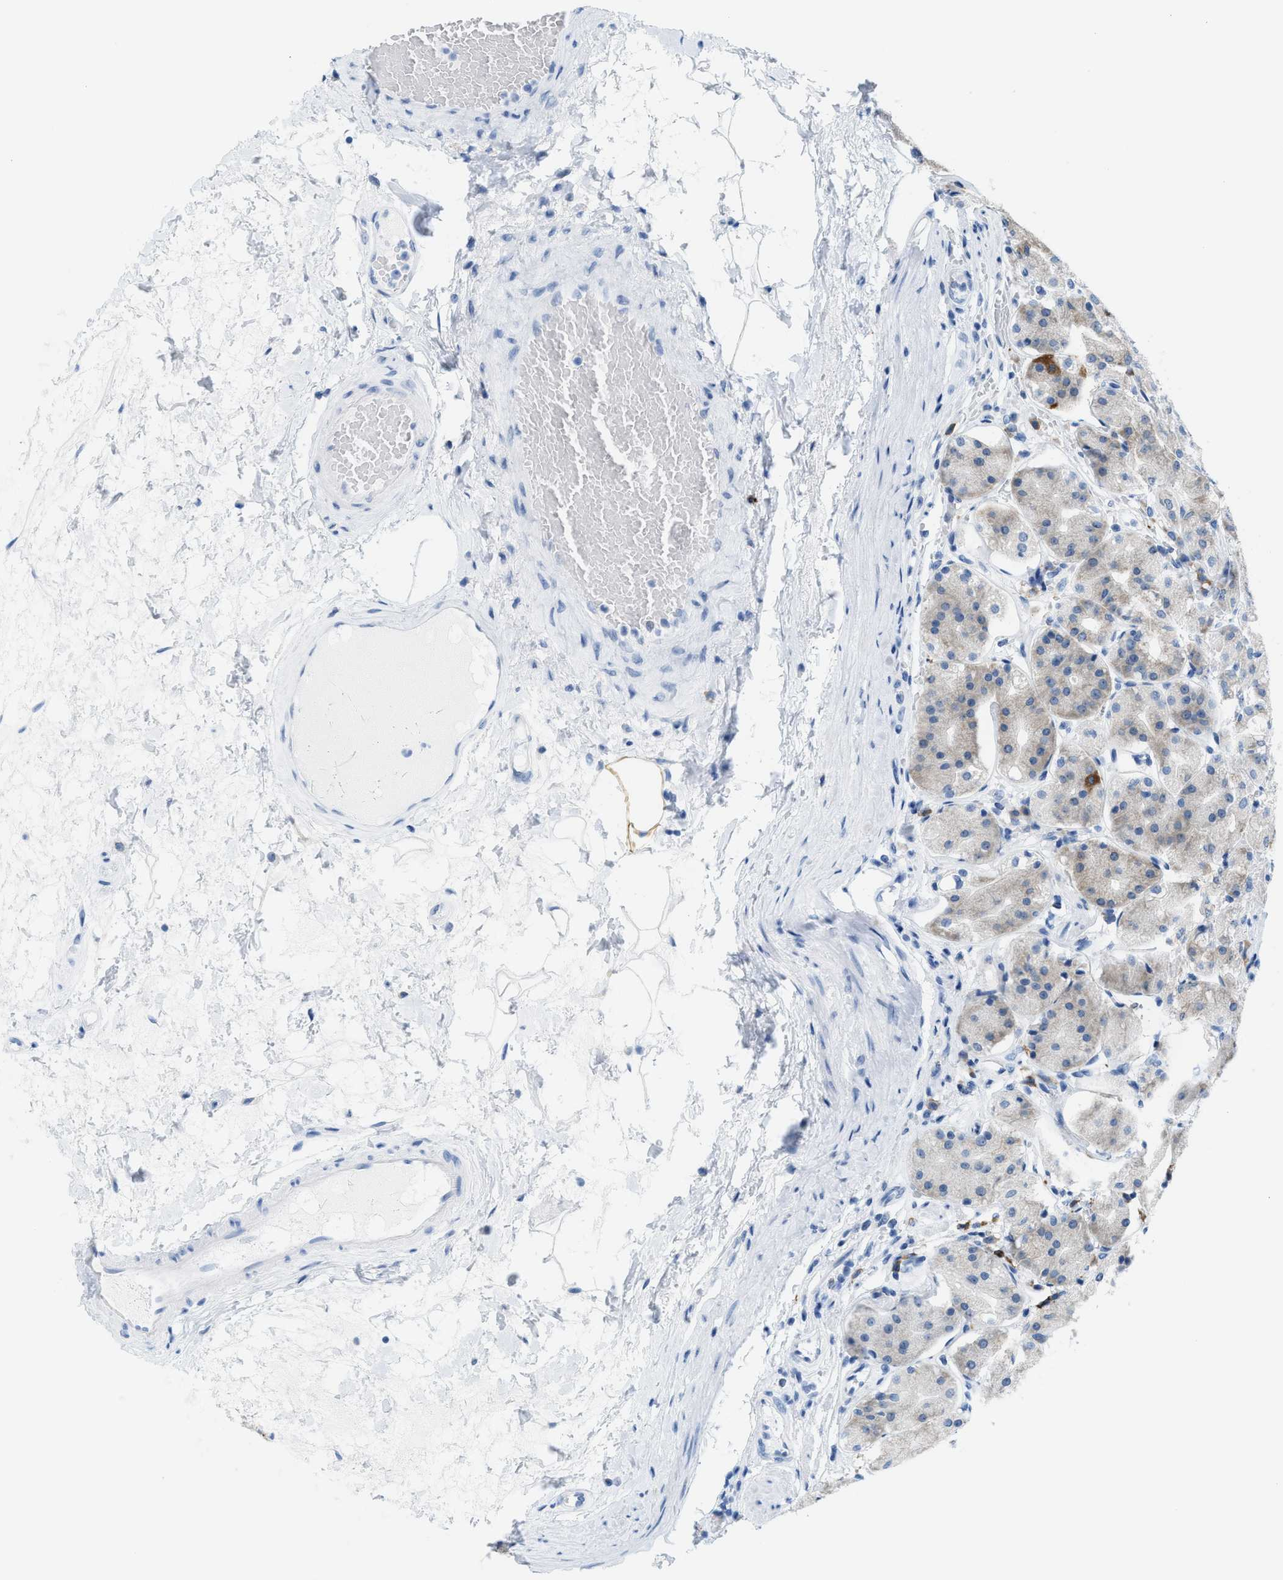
{"staining": {"intensity": "weak", "quantity": "25%-75%", "location": "cytoplasmic/membranous"}, "tissue": "stomach", "cell_type": "Glandular cells", "image_type": "normal", "snomed": [{"axis": "morphology", "description": "Normal tissue, NOS"}, {"axis": "topography", "description": "Stomach"}, {"axis": "topography", "description": "Stomach, lower"}], "caption": "Immunohistochemistry (IHC) staining of benign stomach, which reveals low levels of weak cytoplasmic/membranous positivity in about 25%-75% of glandular cells indicating weak cytoplasmic/membranous protein expression. The staining was performed using DAB (3,3'-diaminobenzidine) (brown) for protein detection and nuclei were counterstained in hematoxylin (blue).", "gene": "KIFC3", "patient": {"sex": "female", "age": 56}}